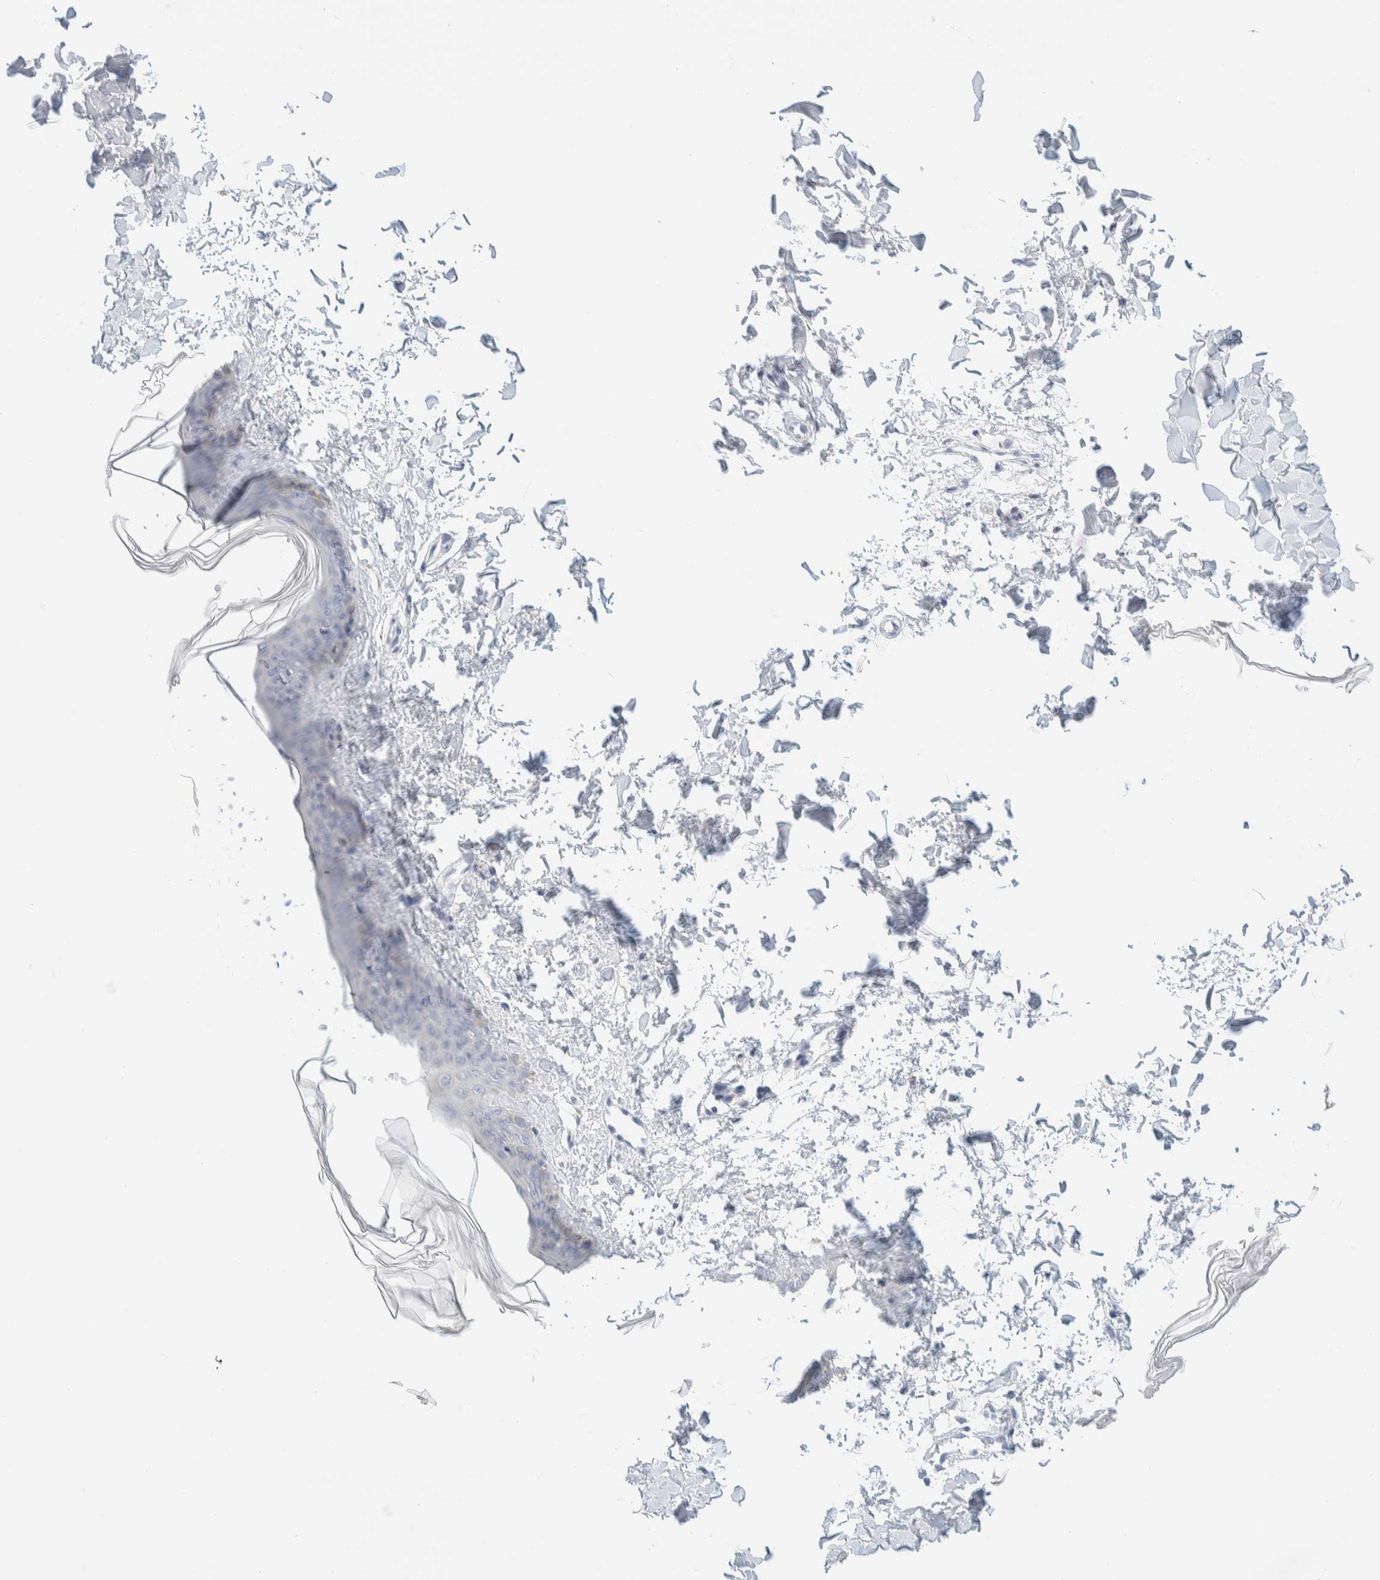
{"staining": {"intensity": "negative", "quantity": "none", "location": "none"}, "tissue": "skin", "cell_type": "Fibroblasts", "image_type": "normal", "snomed": [{"axis": "morphology", "description": "Normal tissue, NOS"}, {"axis": "topography", "description": "Skin"}], "caption": "Fibroblasts show no significant expression in benign skin. (IHC, brightfield microscopy, high magnification).", "gene": "ATCAY", "patient": {"sex": "female", "age": 17}}